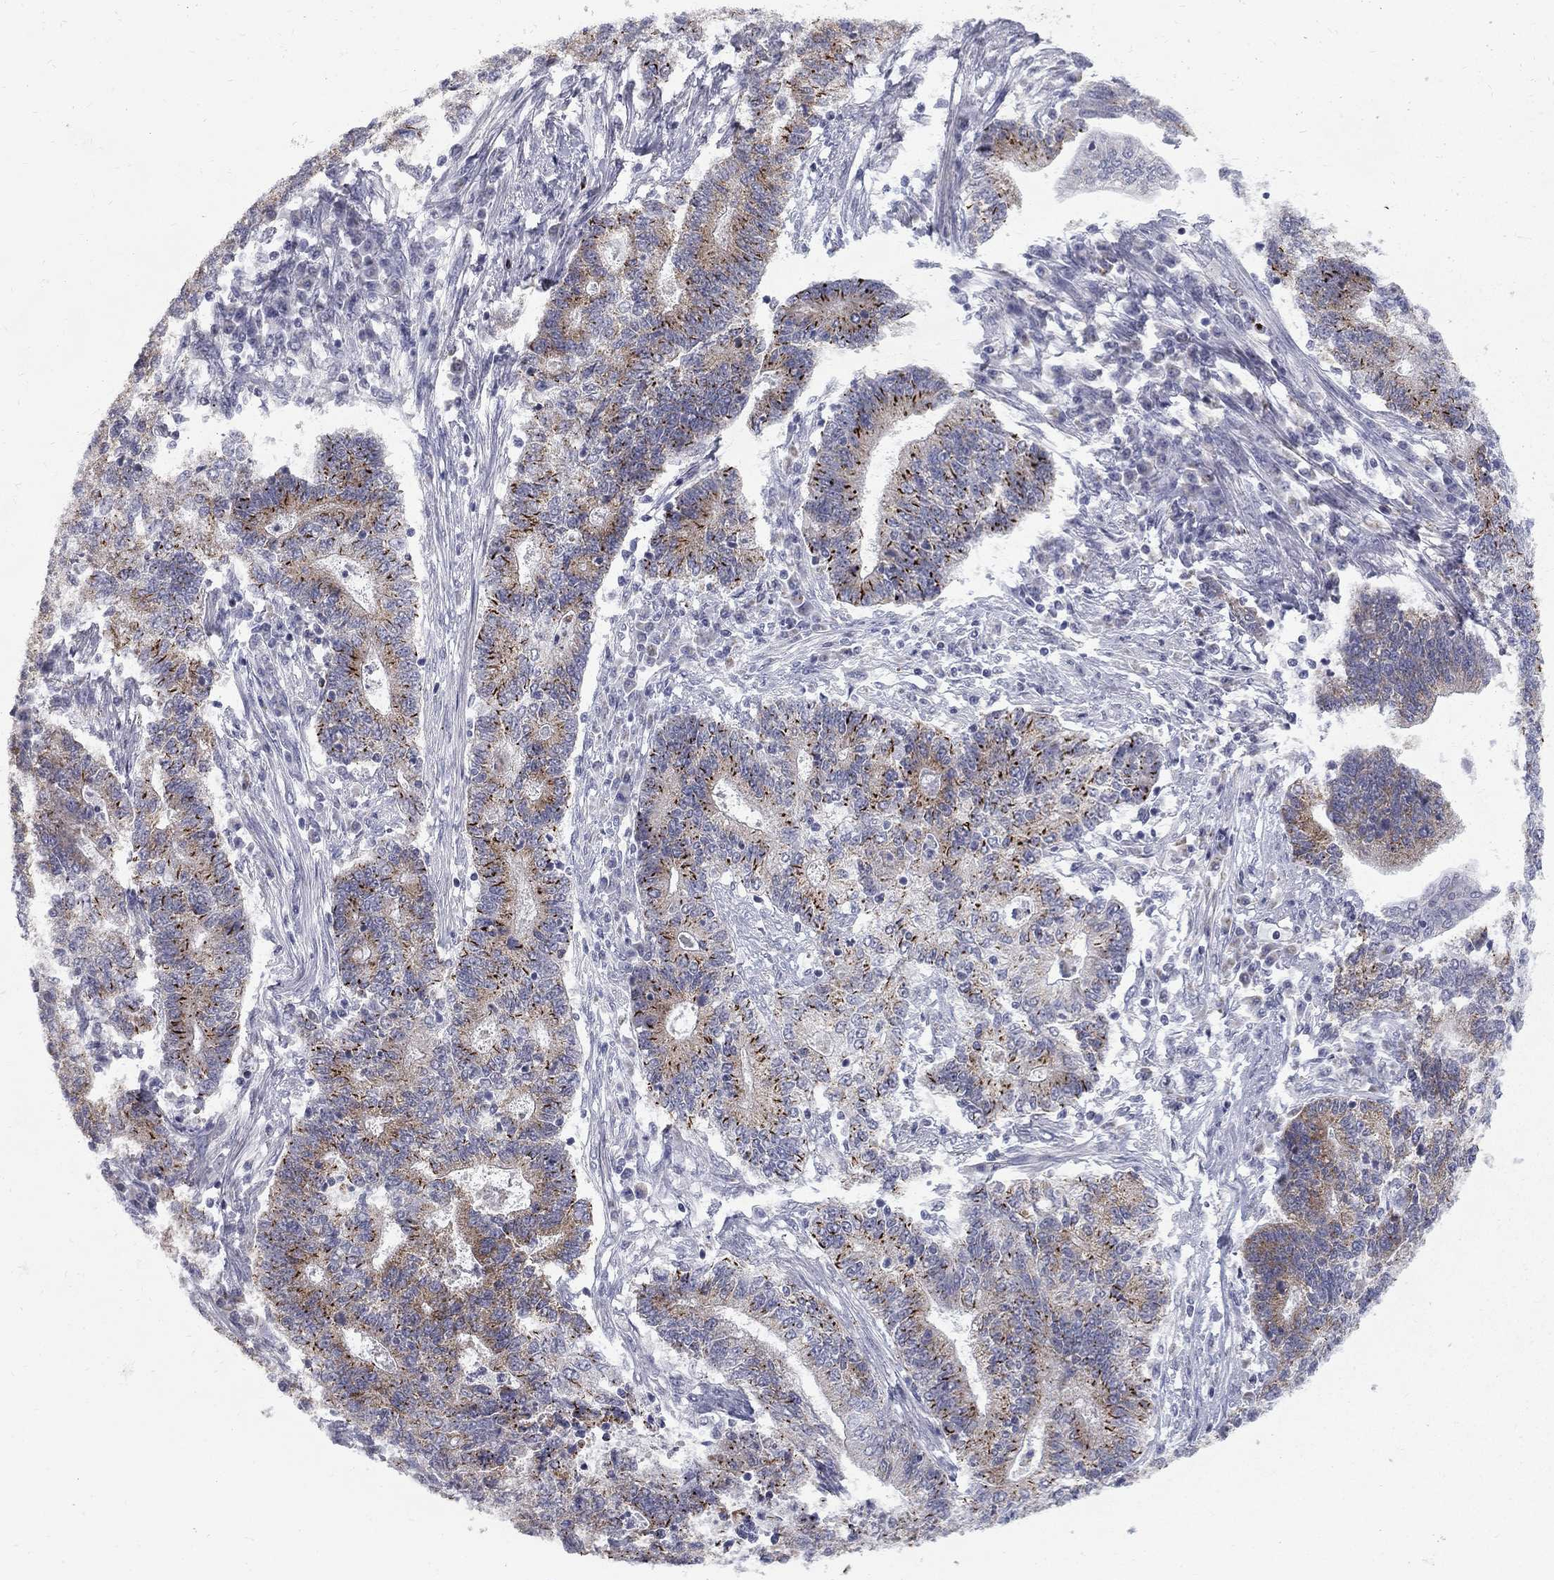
{"staining": {"intensity": "strong", "quantity": "25%-75%", "location": "cytoplasmic/membranous"}, "tissue": "endometrial cancer", "cell_type": "Tumor cells", "image_type": "cancer", "snomed": [{"axis": "morphology", "description": "Adenocarcinoma, NOS"}, {"axis": "topography", "description": "Uterus"}, {"axis": "topography", "description": "Endometrium"}], "caption": "Brown immunohistochemical staining in human endometrial adenocarcinoma reveals strong cytoplasmic/membranous expression in about 25%-75% of tumor cells.", "gene": "CLIC6", "patient": {"sex": "female", "age": 54}}